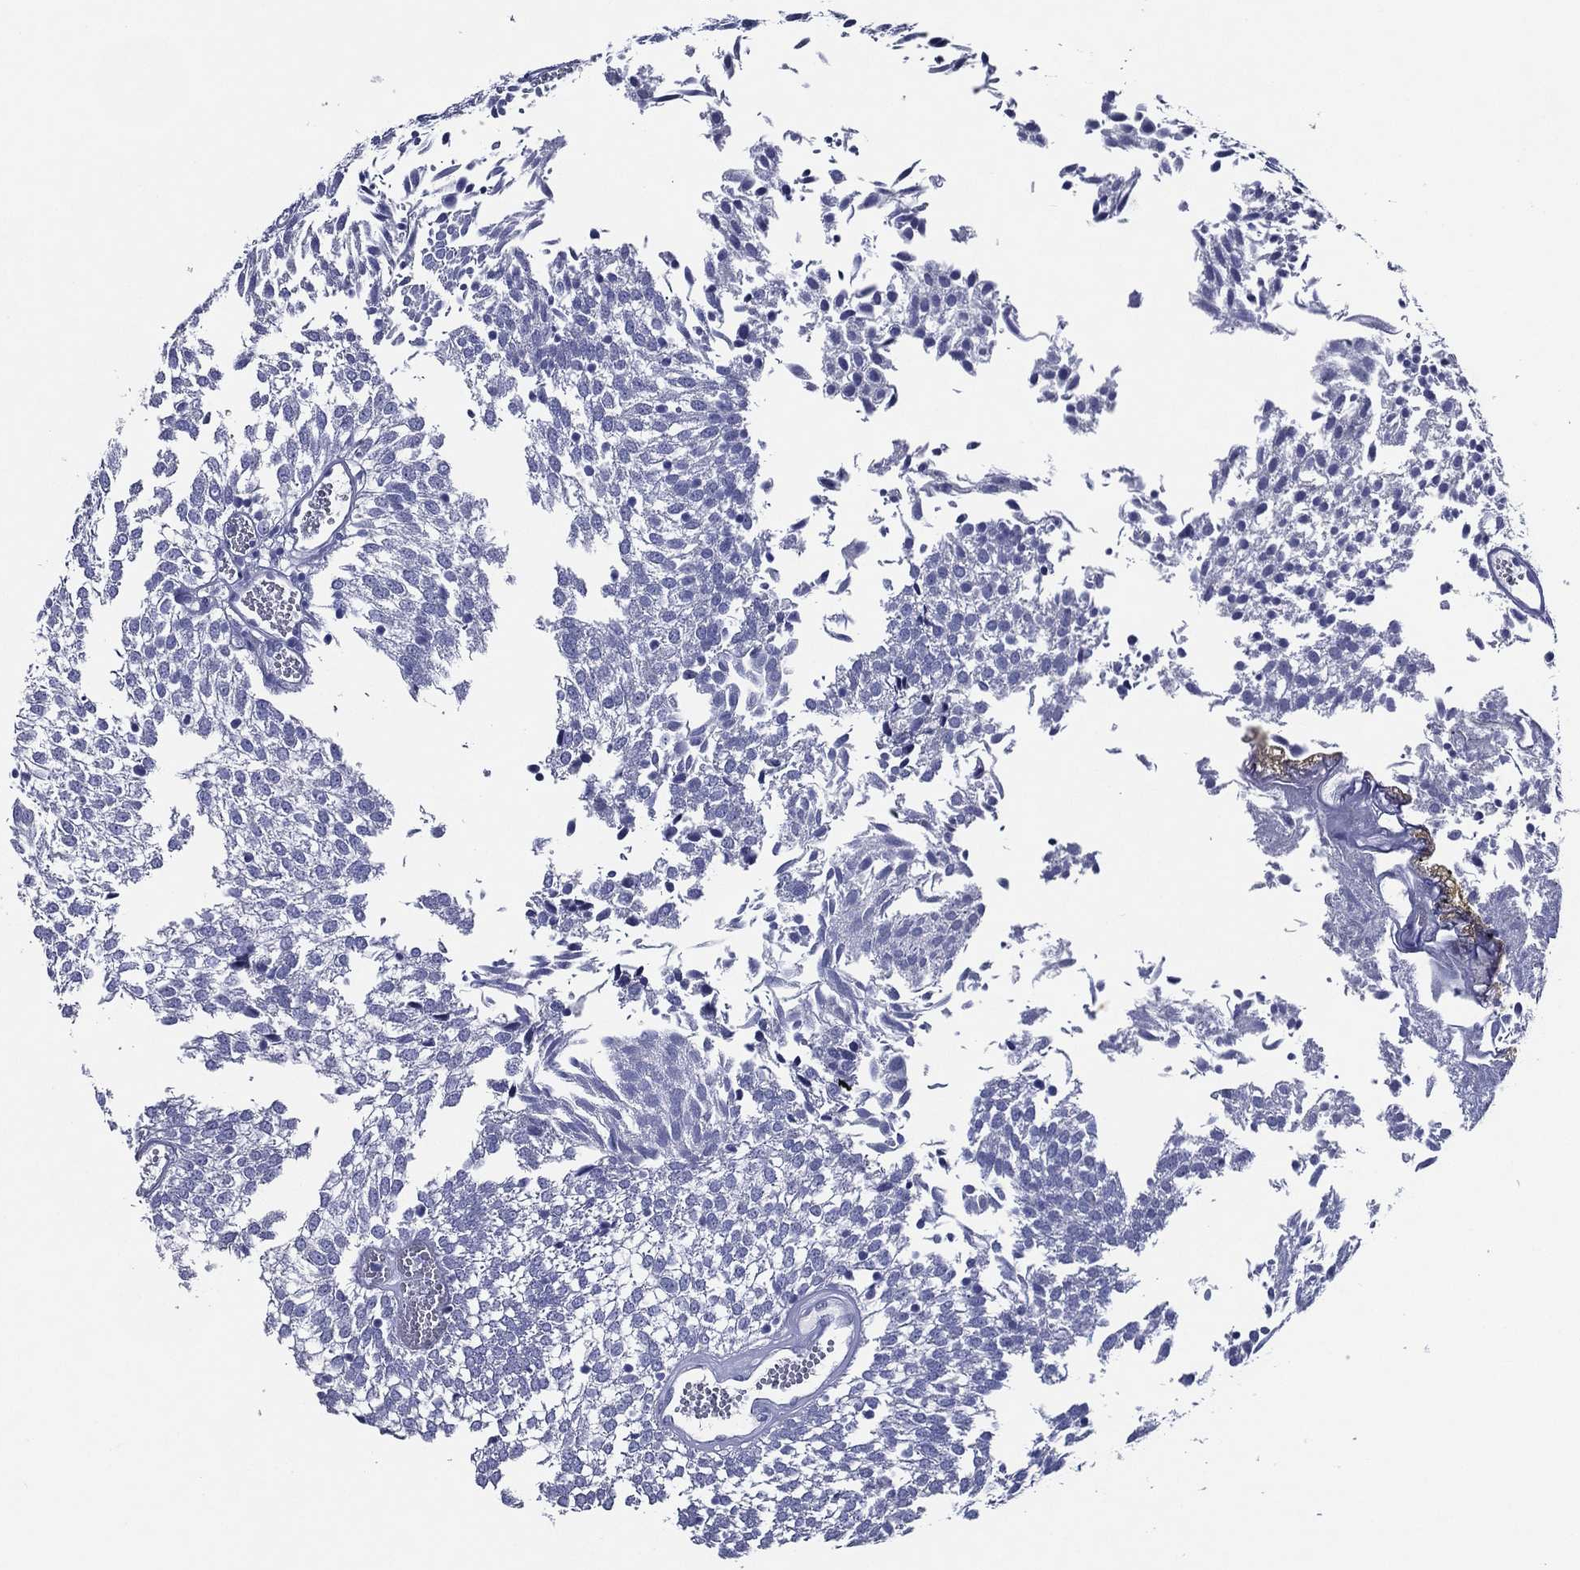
{"staining": {"intensity": "negative", "quantity": "none", "location": "none"}, "tissue": "urothelial cancer", "cell_type": "Tumor cells", "image_type": "cancer", "snomed": [{"axis": "morphology", "description": "Urothelial carcinoma, Low grade"}, {"axis": "topography", "description": "Urinary bladder"}], "caption": "This is a photomicrograph of immunohistochemistry staining of urothelial cancer, which shows no expression in tumor cells. Nuclei are stained in blue.", "gene": "ACE2", "patient": {"sex": "male", "age": 52}}